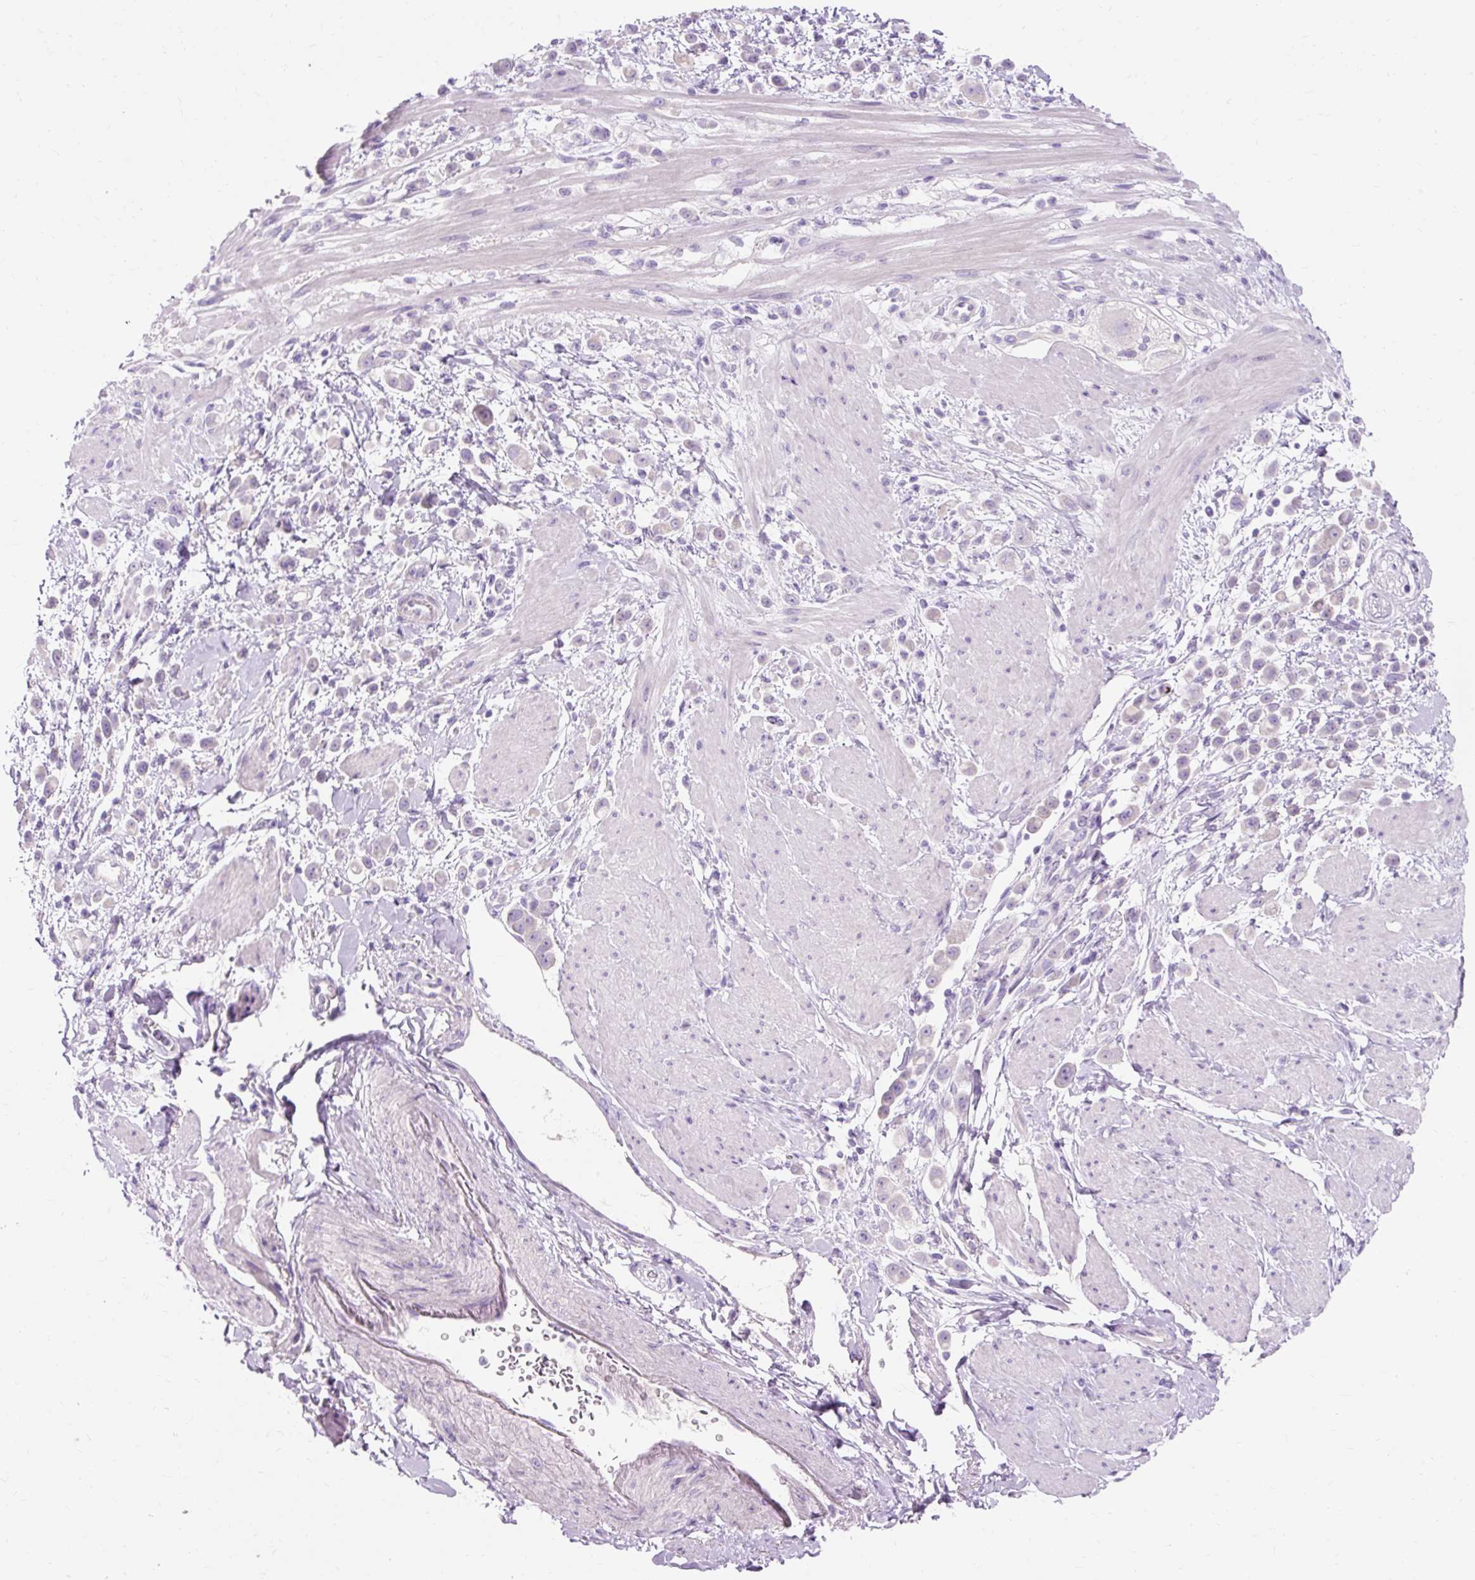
{"staining": {"intensity": "negative", "quantity": "none", "location": "none"}, "tissue": "pancreatic cancer", "cell_type": "Tumor cells", "image_type": "cancer", "snomed": [{"axis": "morphology", "description": "Normal tissue, NOS"}, {"axis": "morphology", "description": "Adenocarcinoma, NOS"}, {"axis": "topography", "description": "Pancreas"}], "caption": "Pancreatic cancer (adenocarcinoma) stained for a protein using IHC shows no positivity tumor cells.", "gene": "TMEM213", "patient": {"sex": "female", "age": 64}}